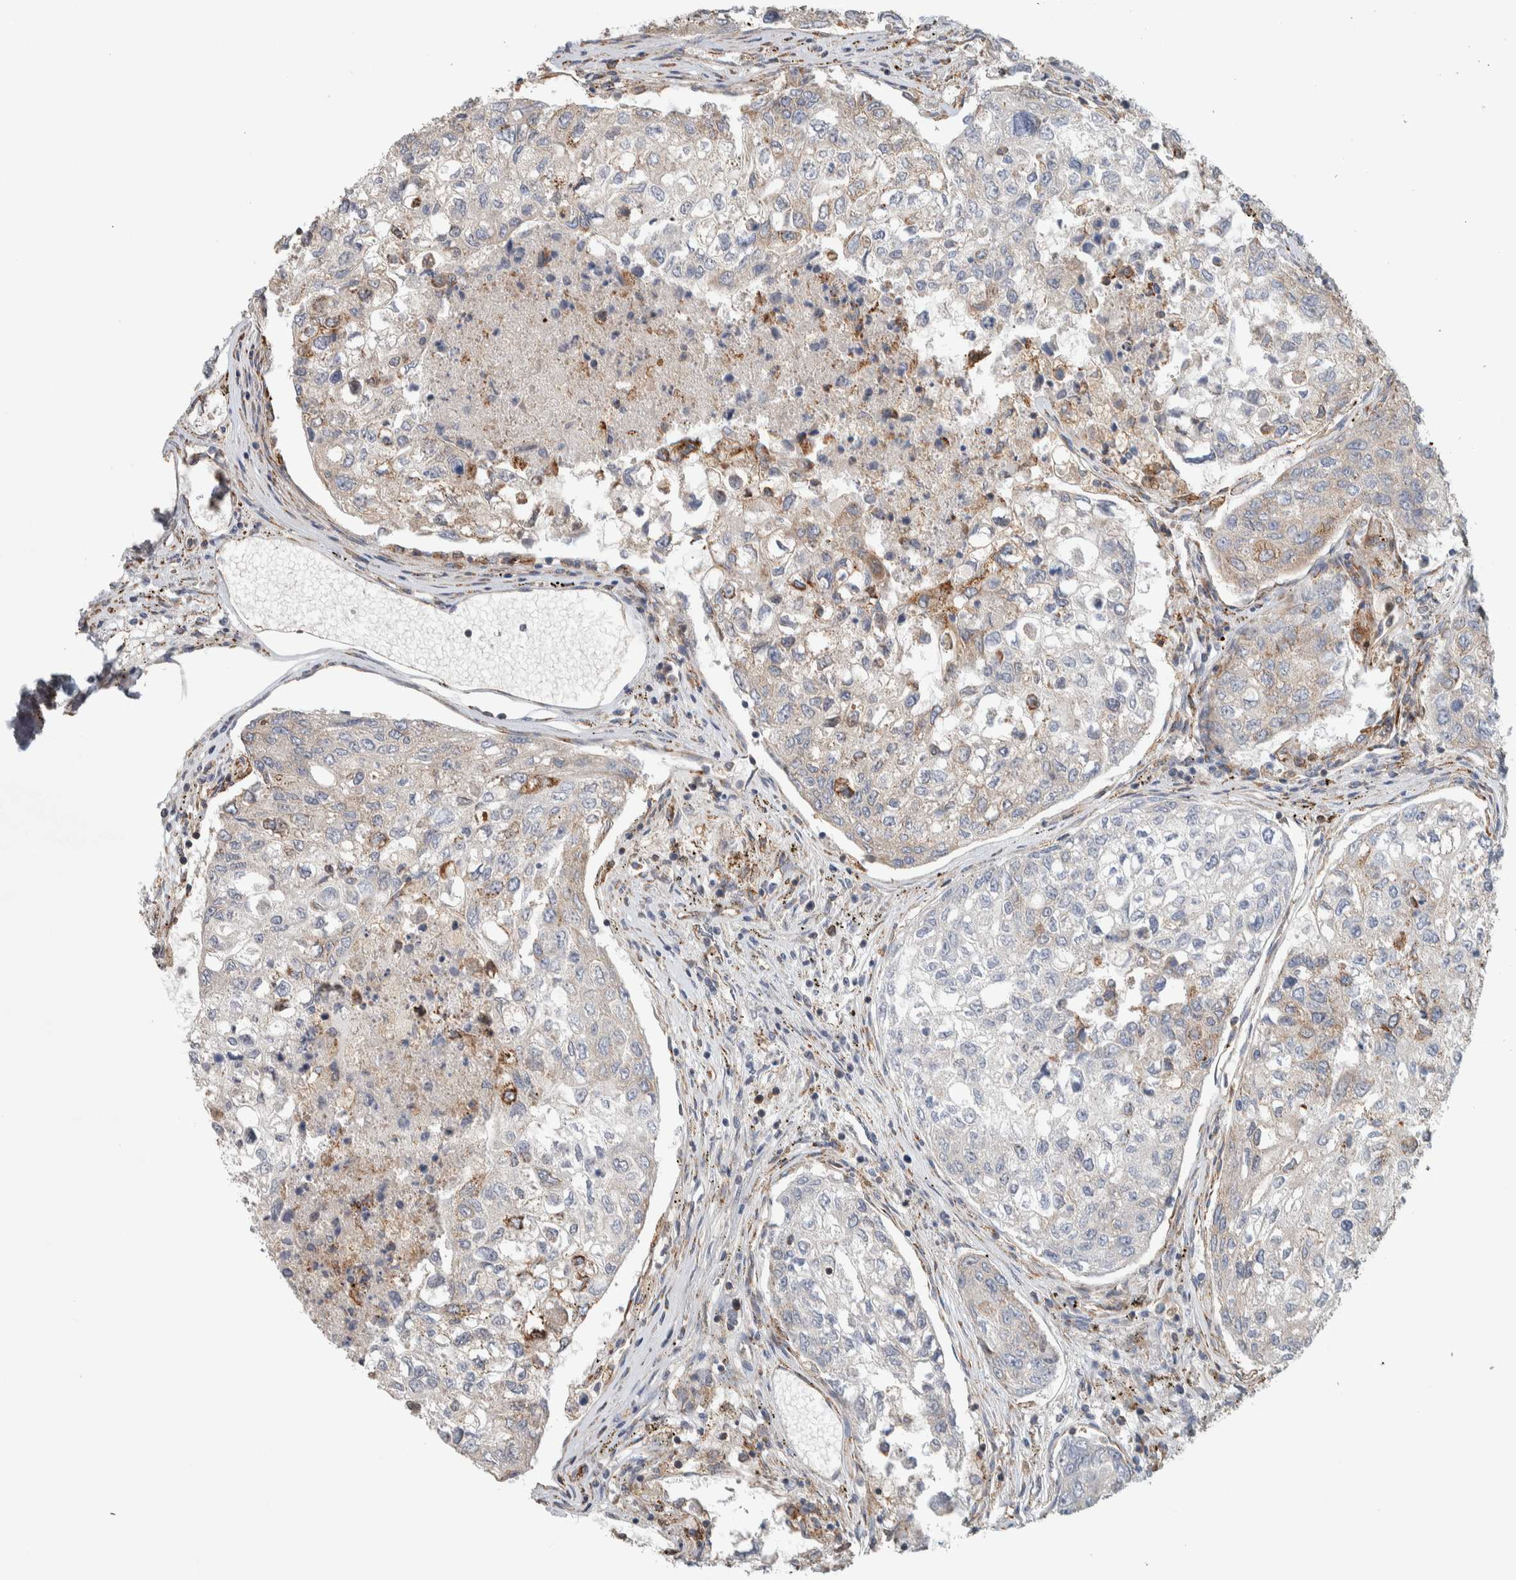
{"staining": {"intensity": "weak", "quantity": "<25%", "location": "cytoplasmic/membranous"}, "tissue": "urothelial cancer", "cell_type": "Tumor cells", "image_type": "cancer", "snomed": [{"axis": "morphology", "description": "Urothelial carcinoma, High grade"}, {"axis": "topography", "description": "Lymph node"}, {"axis": "topography", "description": "Urinary bladder"}], "caption": "A histopathology image of human urothelial cancer is negative for staining in tumor cells.", "gene": "ADCY8", "patient": {"sex": "male", "age": 51}}